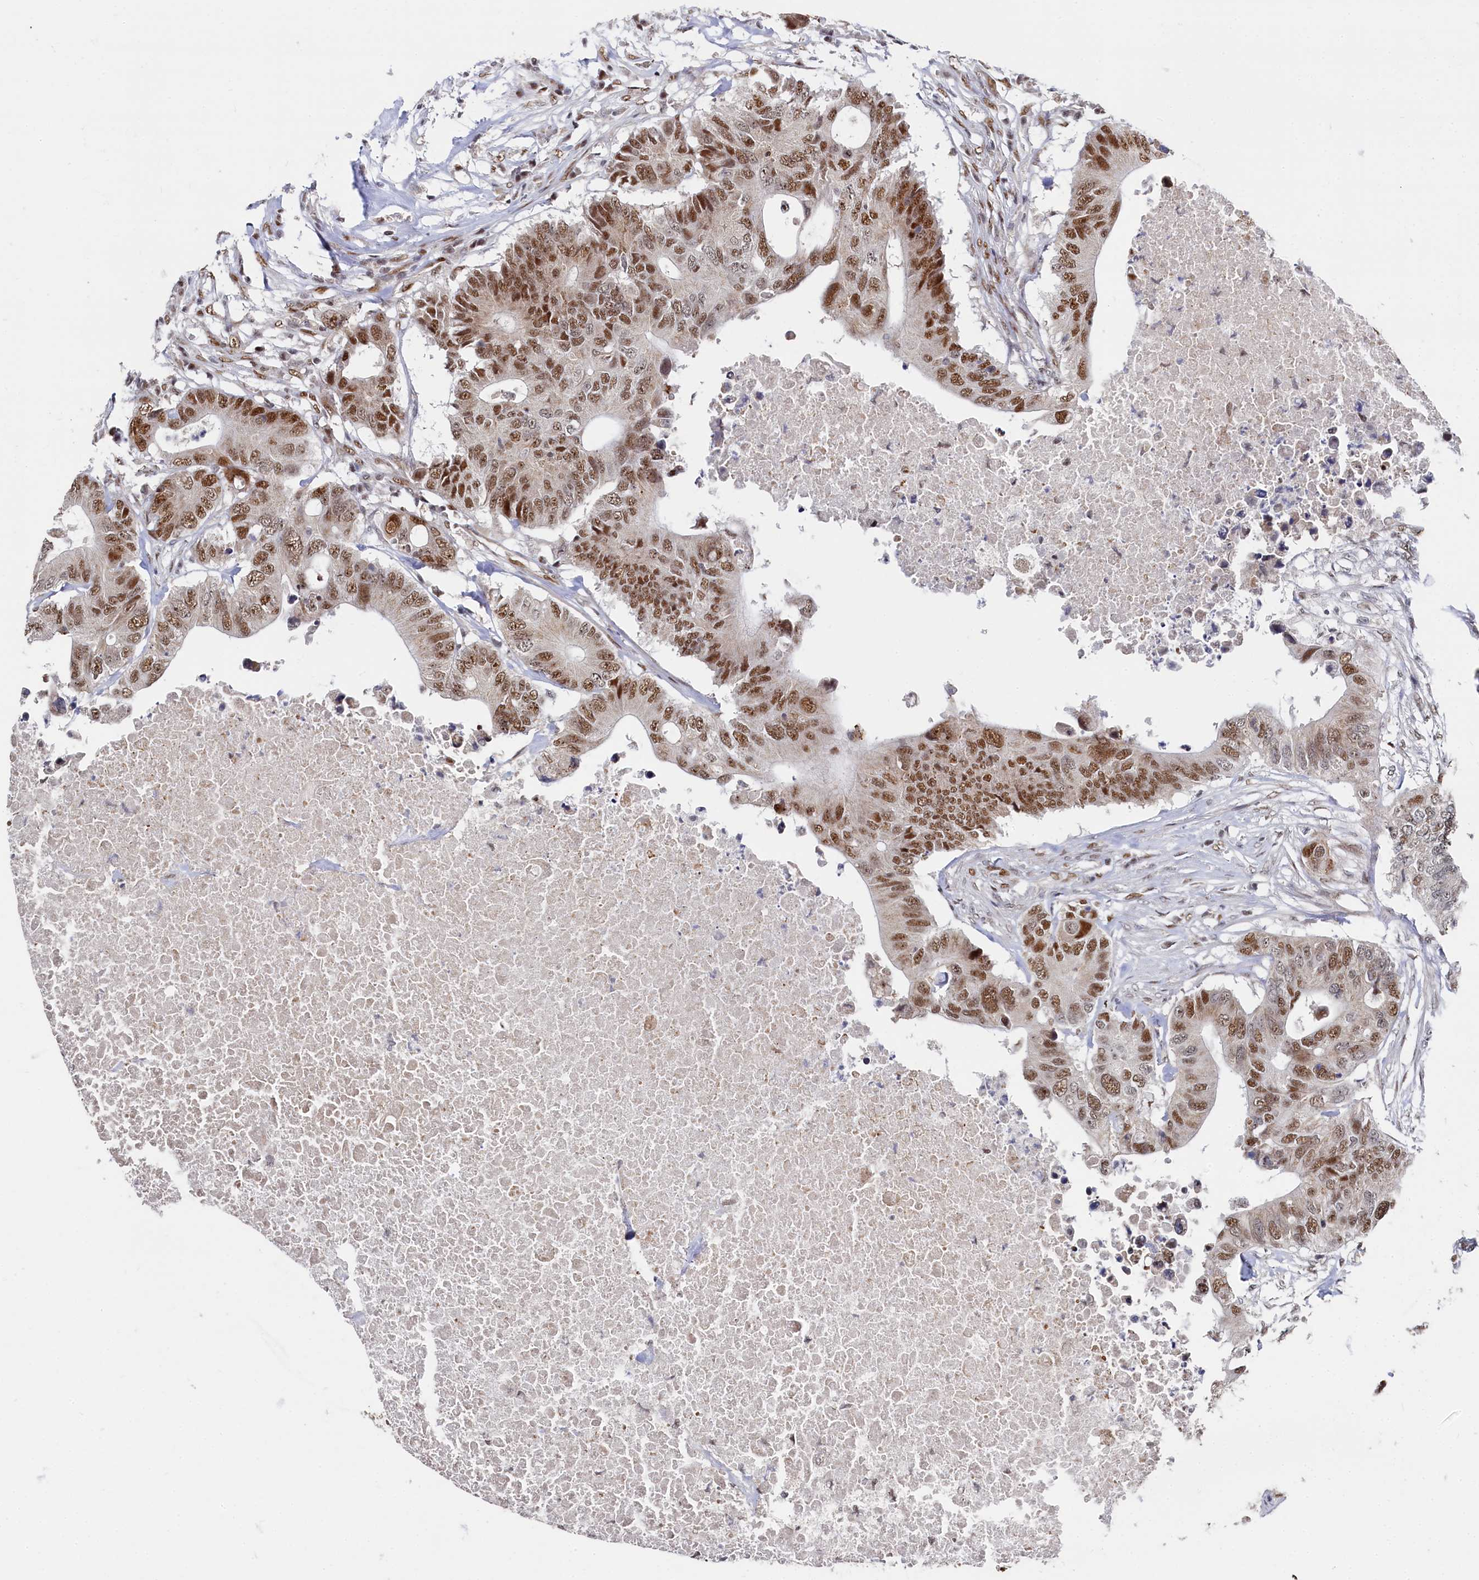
{"staining": {"intensity": "moderate", "quantity": ">75%", "location": "nuclear"}, "tissue": "colorectal cancer", "cell_type": "Tumor cells", "image_type": "cancer", "snomed": [{"axis": "morphology", "description": "Adenocarcinoma, NOS"}, {"axis": "topography", "description": "Colon"}], "caption": "Immunohistochemistry histopathology image of human adenocarcinoma (colorectal) stained for a protein (brown), which demonstrates medium levels of moderate nuclear staining in about >75% of tumor cells.", "gene": "BUB3", "patient": {"sex": "male", "age": 71}}